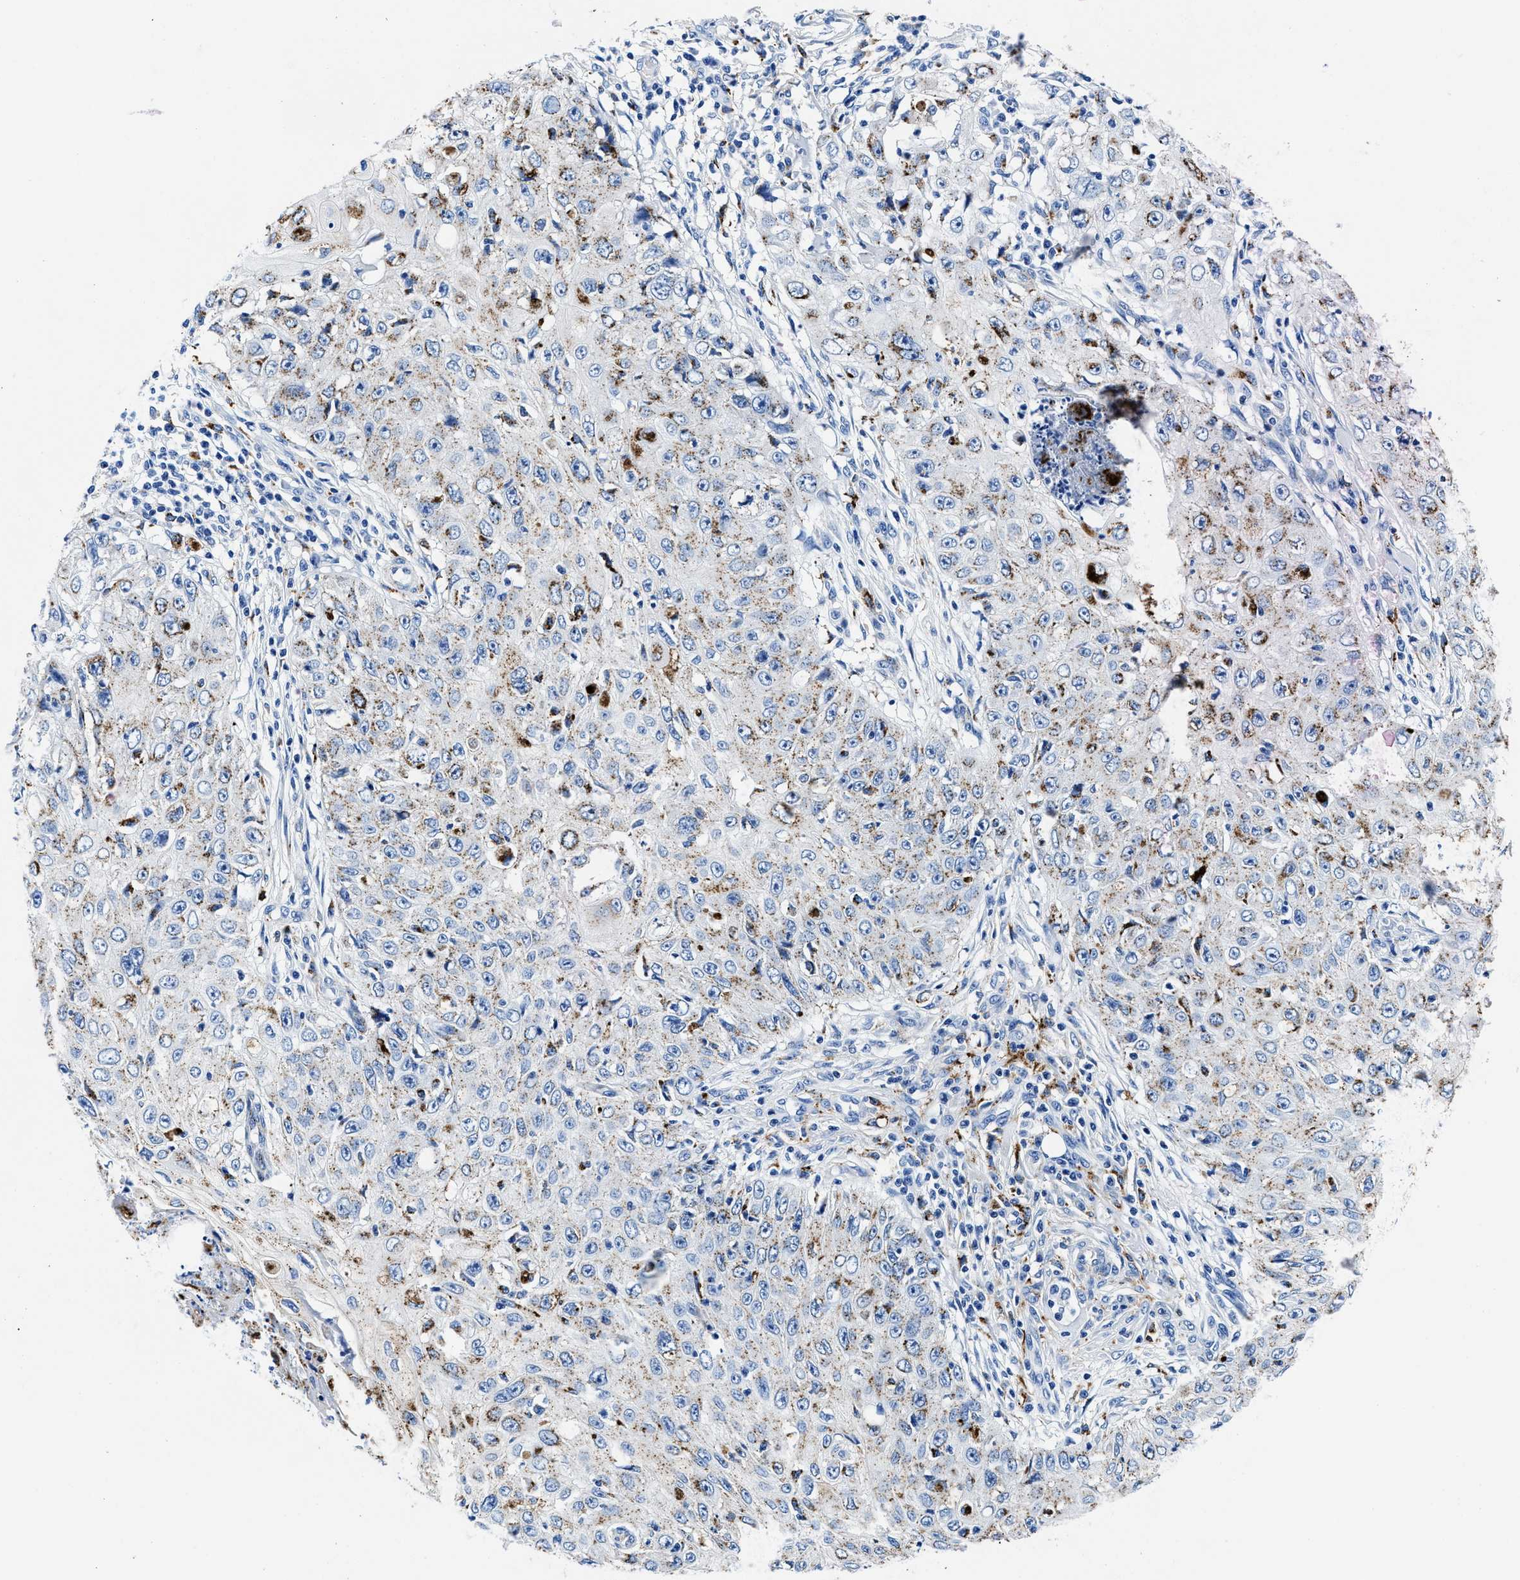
{"staining": {"intensity": "moderate", "quantity": "<25%", "location": "cytoplasmic/membranous"}, "tissue": "skin cancer", "cell_type": "Tumor cells", "image_type": "cancer", "snomed": [{"axis": "morphology", "description": "Squamous cell carcinoma, NOS"}, {"axis": "topography", "description": "Skin"}], "caption": "The image exhibits staining of skin cancer, revealing moderate cytoplasmic/membranous protein expression (brown color) within tumor cells.", "gene": "OR14K1", "patient": {"sex": "male", "age": 86}}